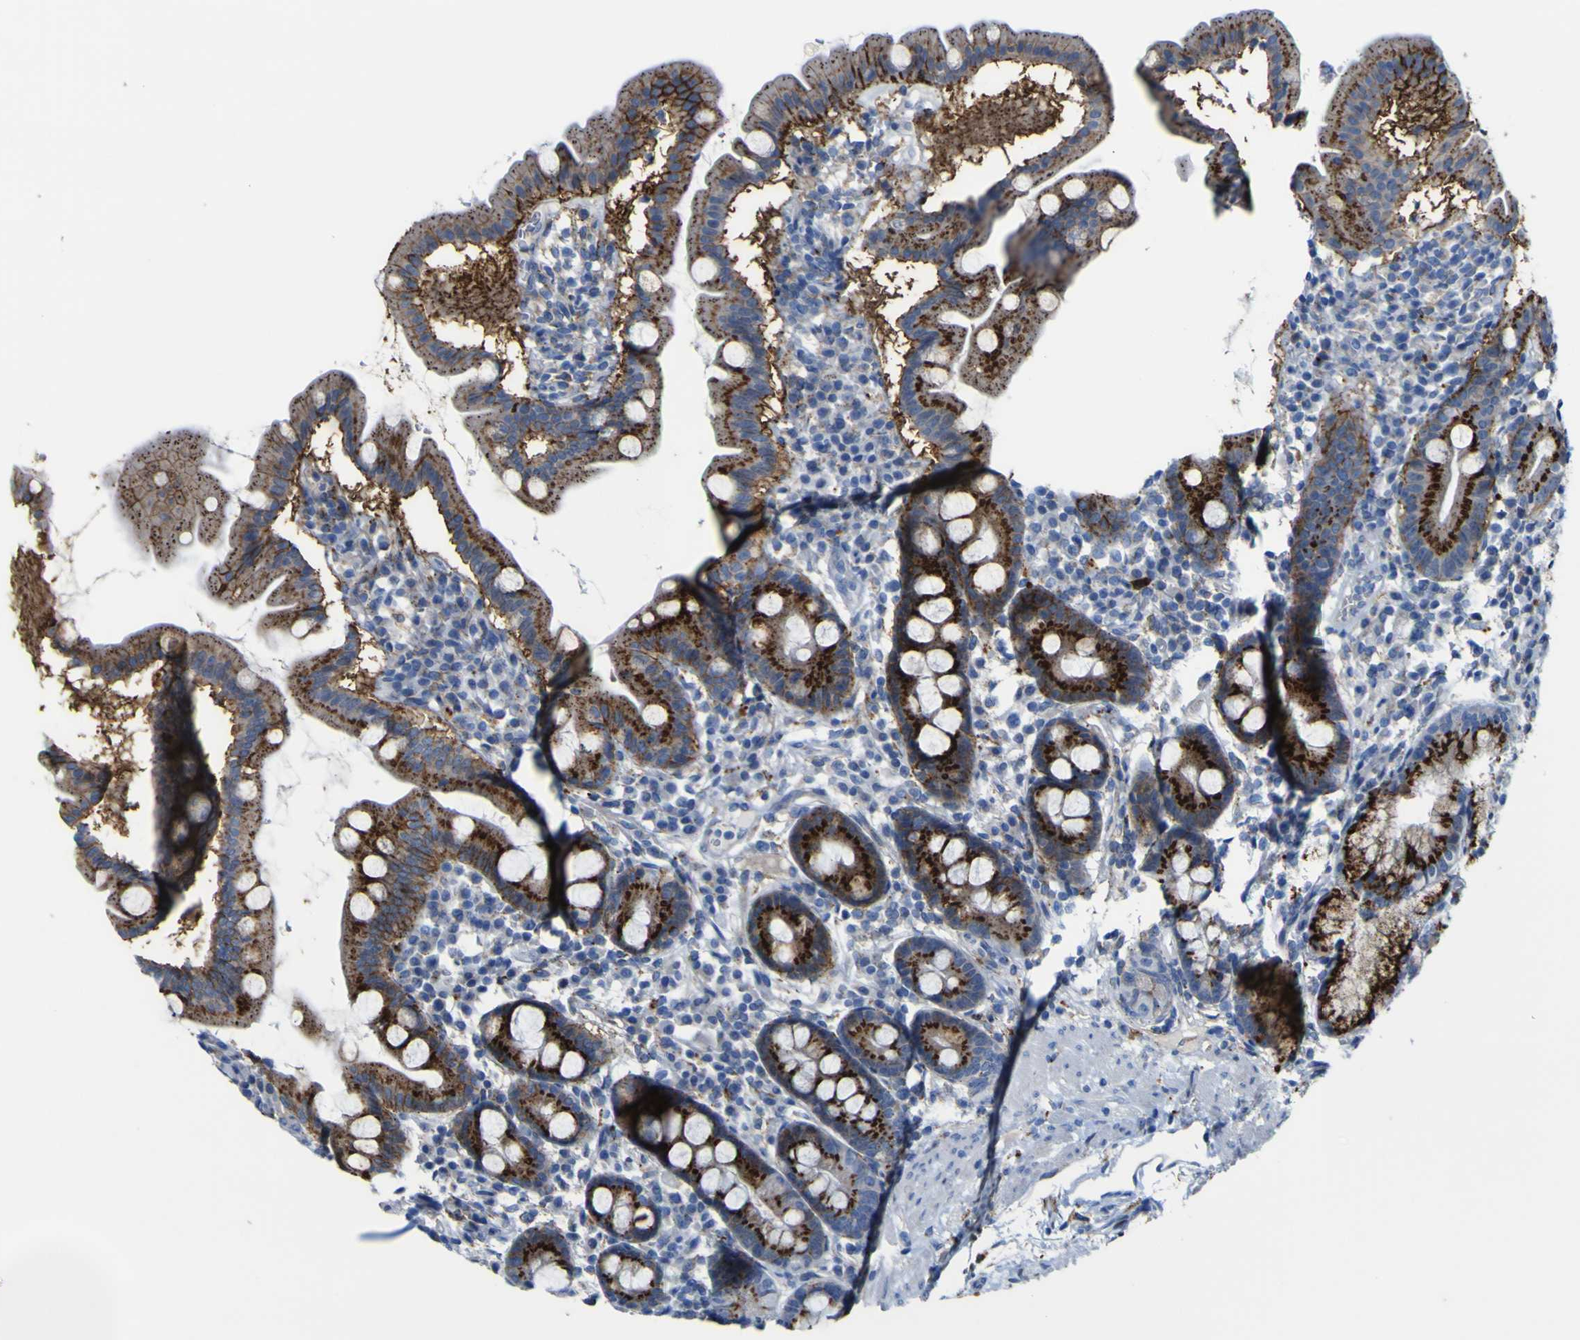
{"staining": {"intensity": "strong", "quantity": ">75%", "location": "cytoplasmic/membranous"}, "tissue": "duodenum", "cell_type": "Glandular cells", "image_type": "normal", "snomed": [{"axis": "morphology", "description": "Normal tissue, NOS"}, {"axis": "topography", "description": "Duodenum"}], "caption": "Glandular cells demonstrate high levels of strong cytoplasmic/membranous expression in about >75% of cells in benign duodenum.", "gene": "PTPRF", "patient": {"sex": "male", "age": 50}}